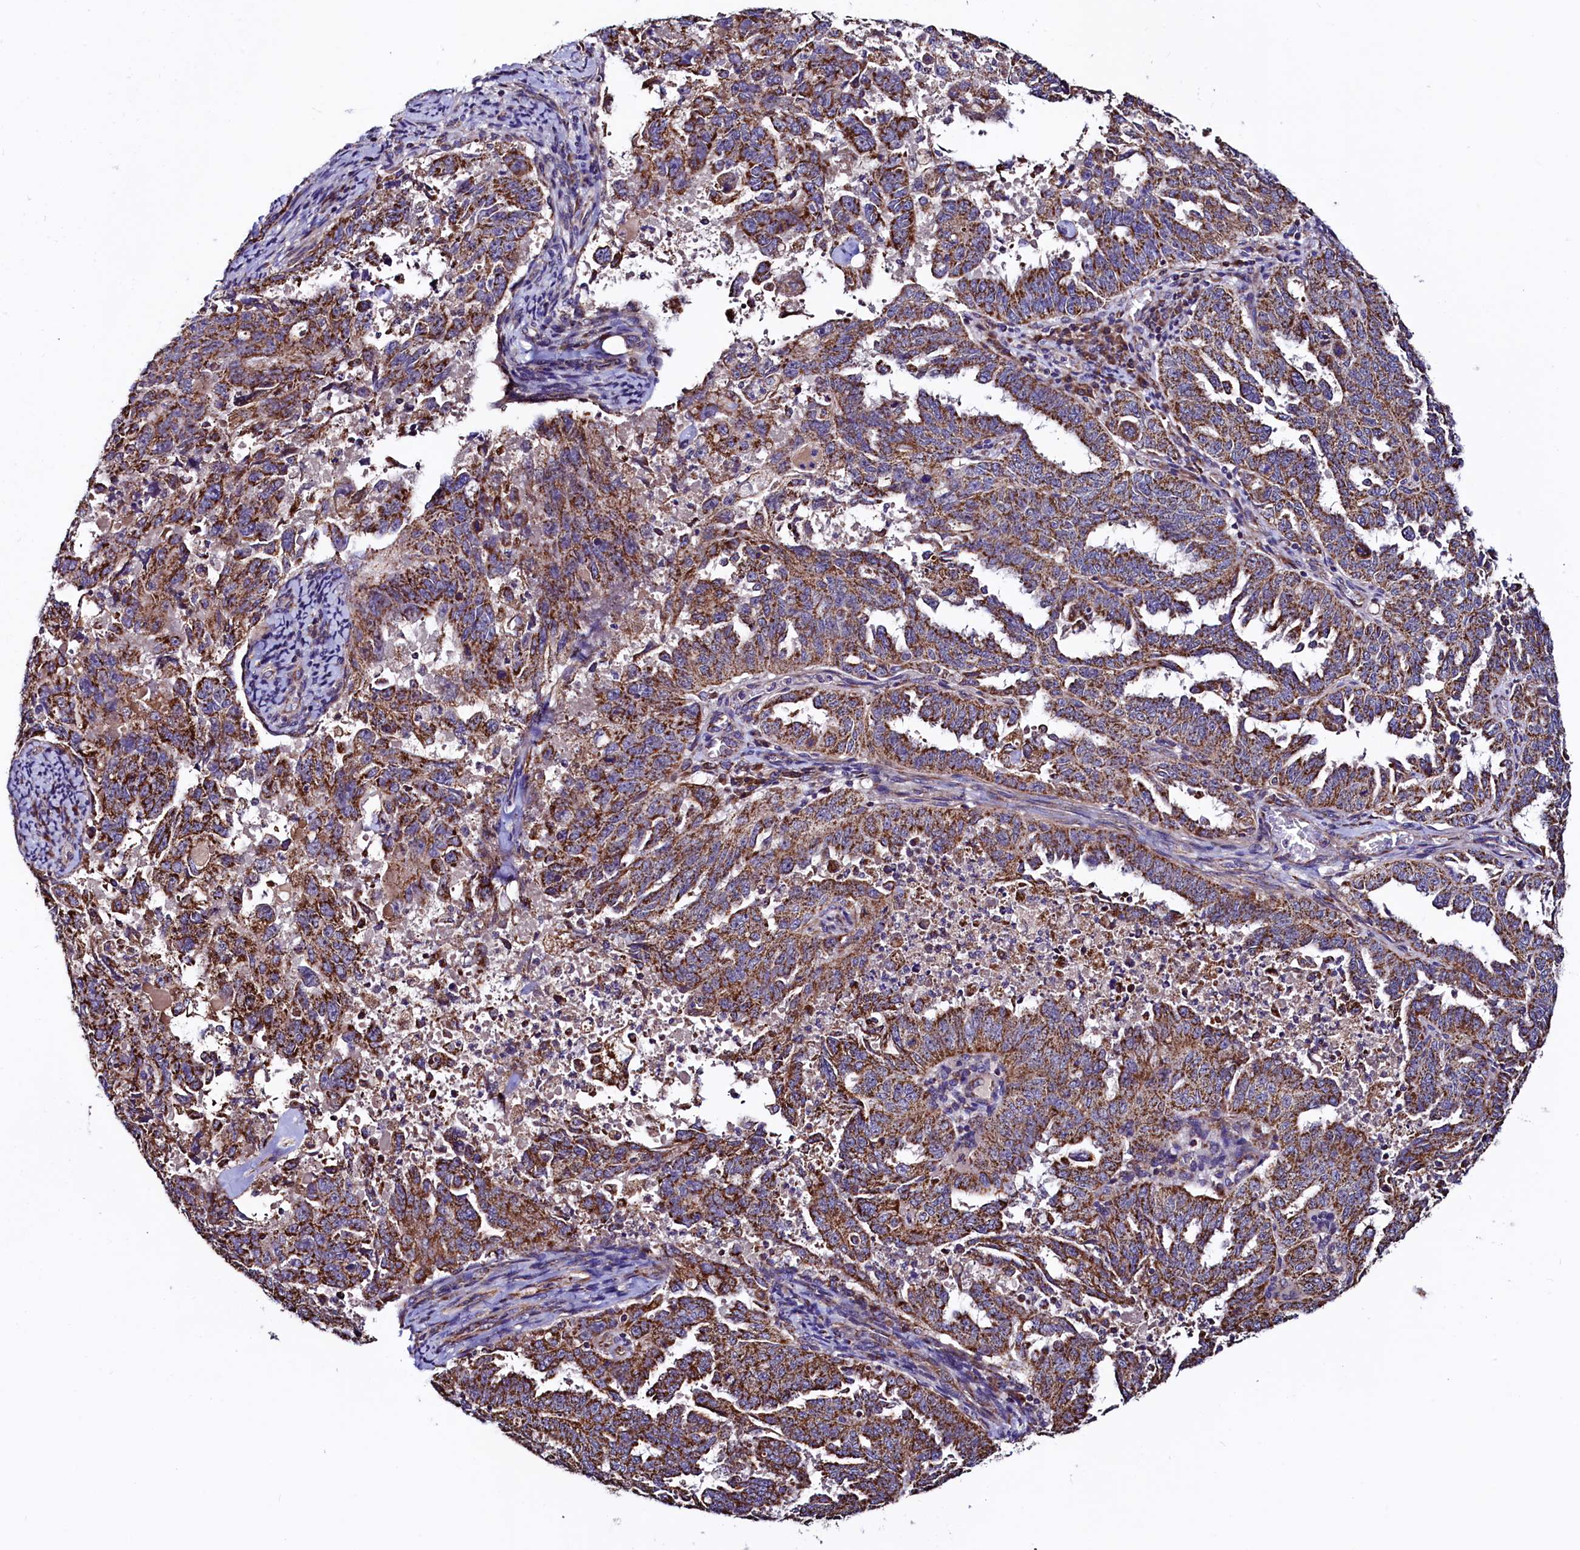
{"staining": {"intensity": "strong", "quantity": ">75%", "location": "cytoplasmic/membranous"}, "tissue": "endometrial cancer", "cell_type": "Tumor cells", "image_type": "cancer", "snomed": [{"axis": "morphology", "description": "Adenocarcinoma, NOS"}, {"axis": "topography", "description": "Endometrium"}], "caption": "Strong cytoplasmic/membranous expression for a protein is seen in approximately >75% of tumor cells of endometrial adenocarcinoma using IHC.", "gene": "STARD5", "patient": {"sex": "female", "age": 65}}